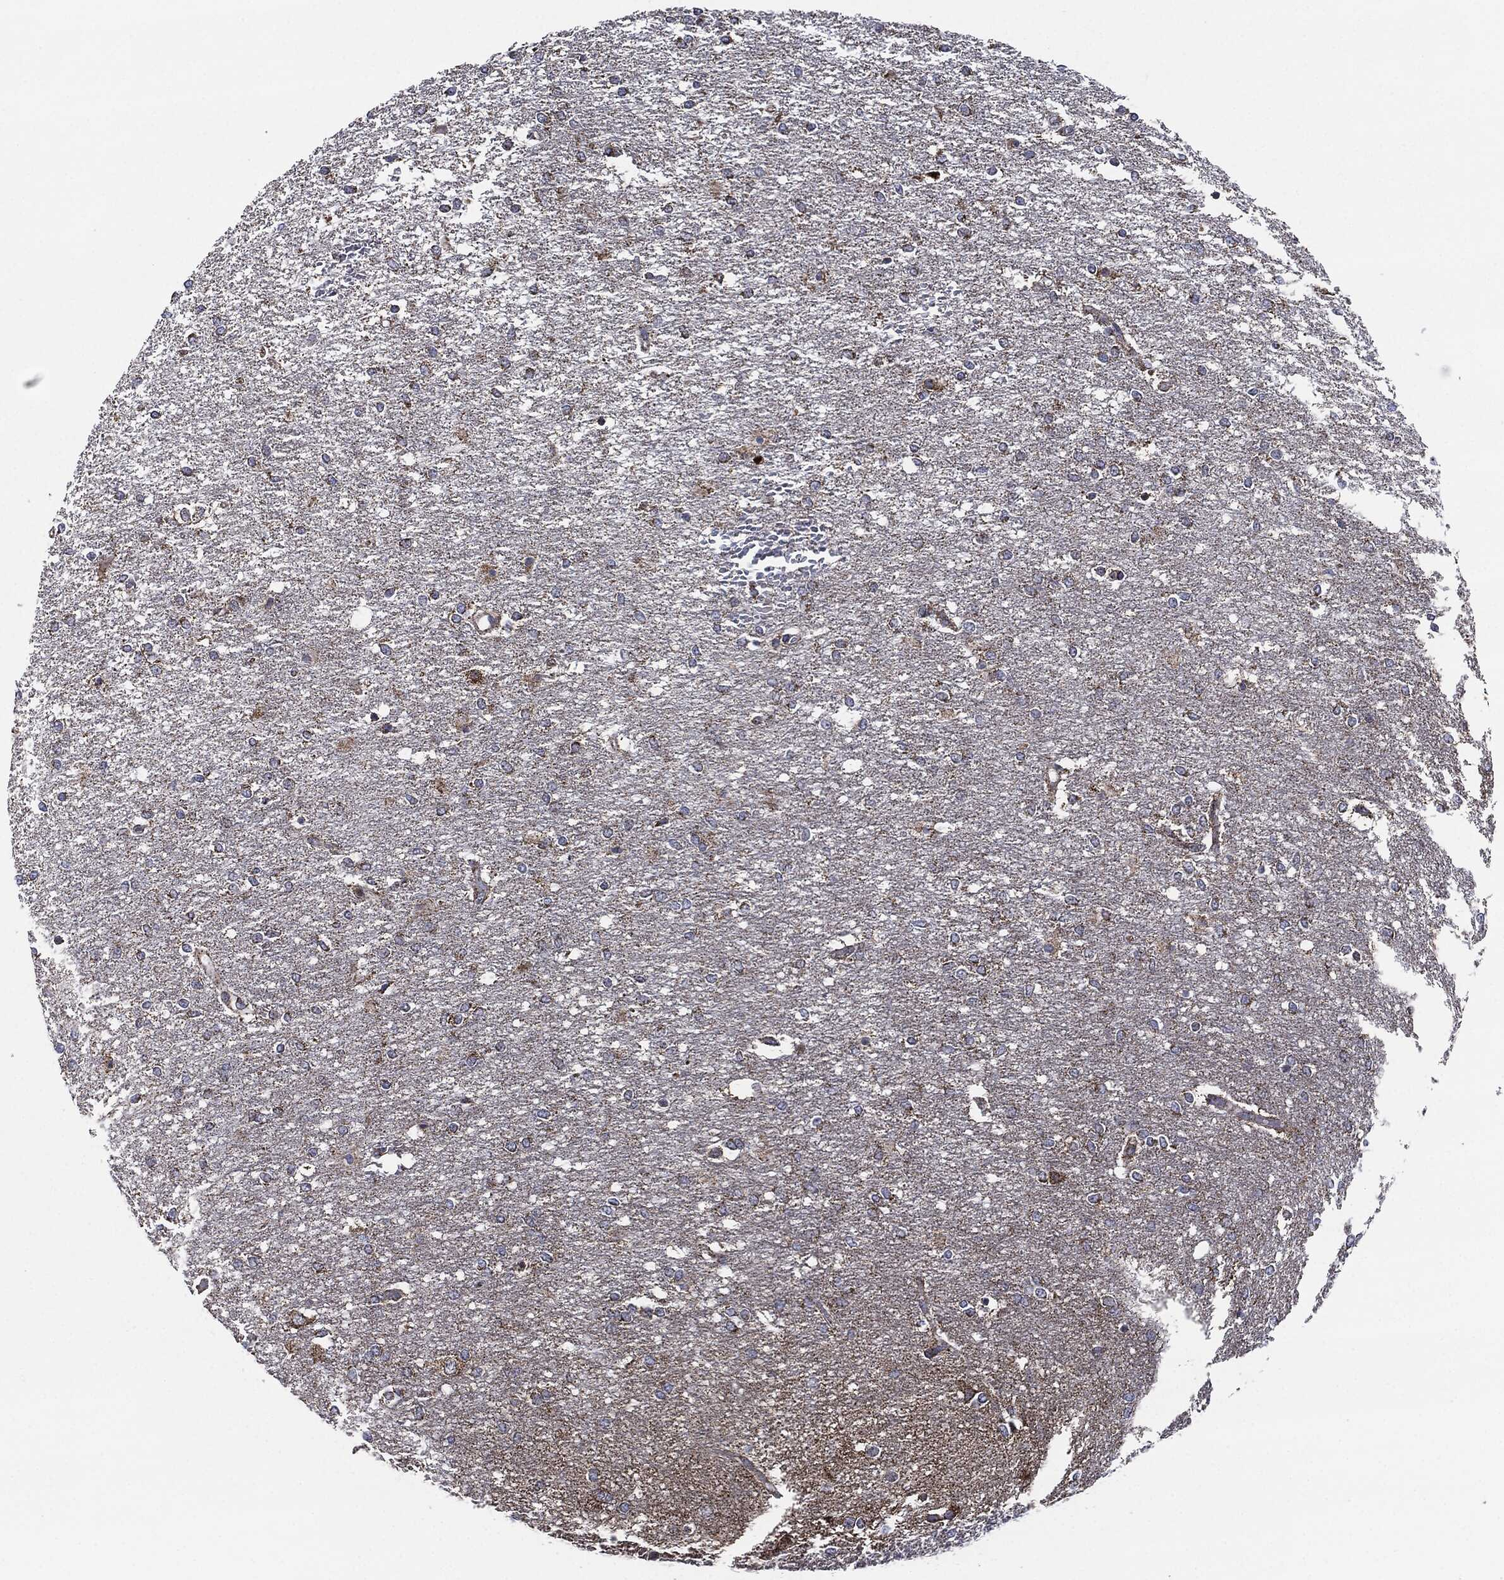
{"staining": {"intensity": "negative", "quantity": "none", "location": "none"}, "tissue": "glioma", "cell_type": "Tumor cells", "image_type": "cancer", "snomed": [{"axis": "morphology", "description": "Glioma, malignant, High grade"}, {"axis": "topography", "description": "Brain"}], "caption": "Immunohistochemistry (IHC) of malignant glioma (high-grade) shows no expression in tumor cells. Brightfield microscopy of immunohistochemistry stained with DAB (3,3'-diaminobenzidine) (brown) and hematoxylin (blue), captured at high magnification.", "gene": "NDUFV2", "patient": {"sex": "female", "age": 61}}